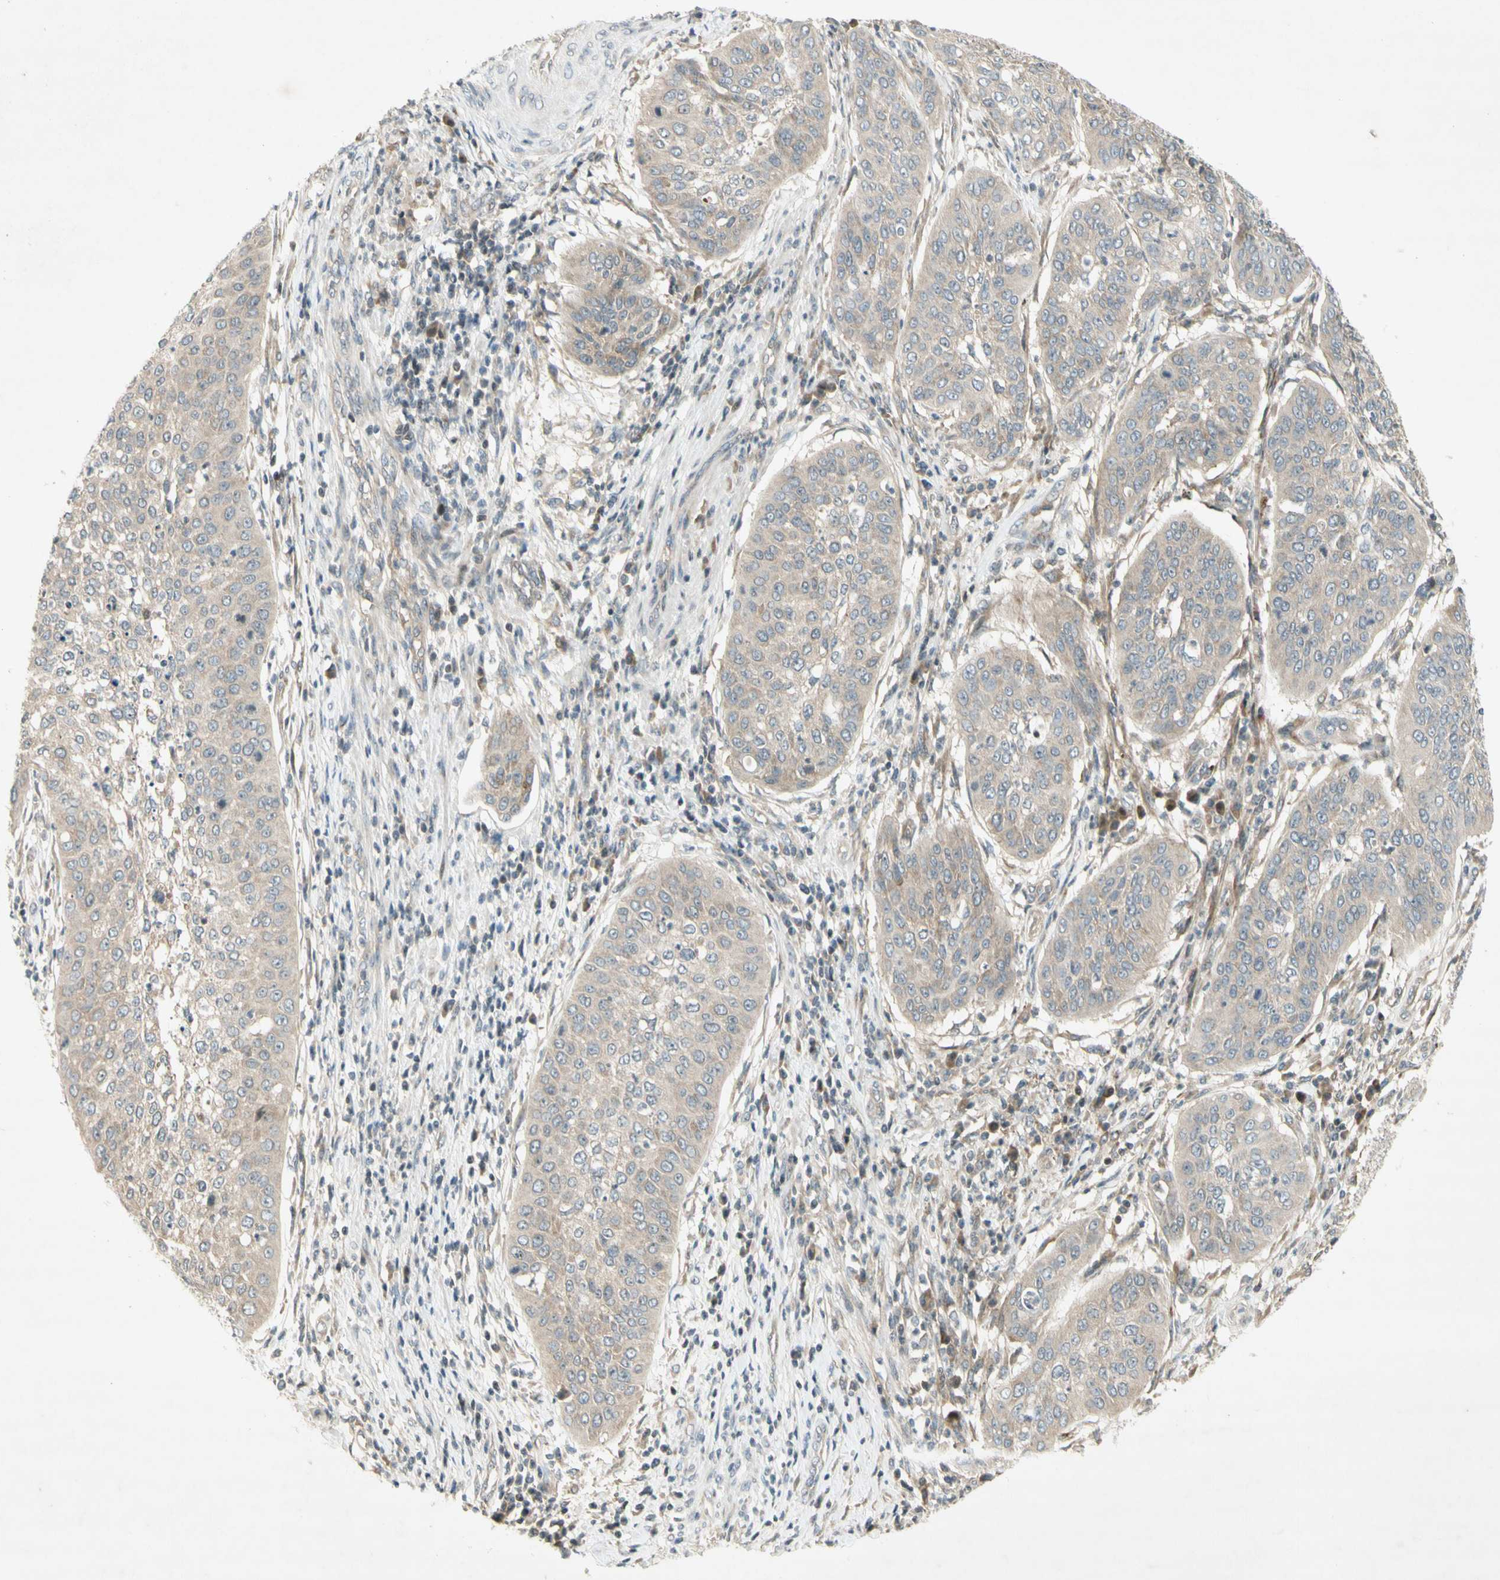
{"staining": {"intensity": "weak", "quantity": ">75%", "location": "cytoplasmic/membranous"}, "tissue": "cervical cancer", "cell_type": "Tumor cells", "image_type": "cancer", "snomed": [{"axis": "morphology", "description": "Normal tissue, NOS"}, {"axis": "morphology", "description": "Squamous cell carcinoma, NOS"}, {"axis": "topography", "description": "Cervix"}], "caption": "Immunohistochemical staining of cervical cancer reveals low levels of weak cytoplasmic/membranous protein expression in about >75% of tumor cells. (DAB IHC with brightfield microscopy, high magnification).", "gene": "ETF1", "patient": {"sex": "female", "age": 39}}